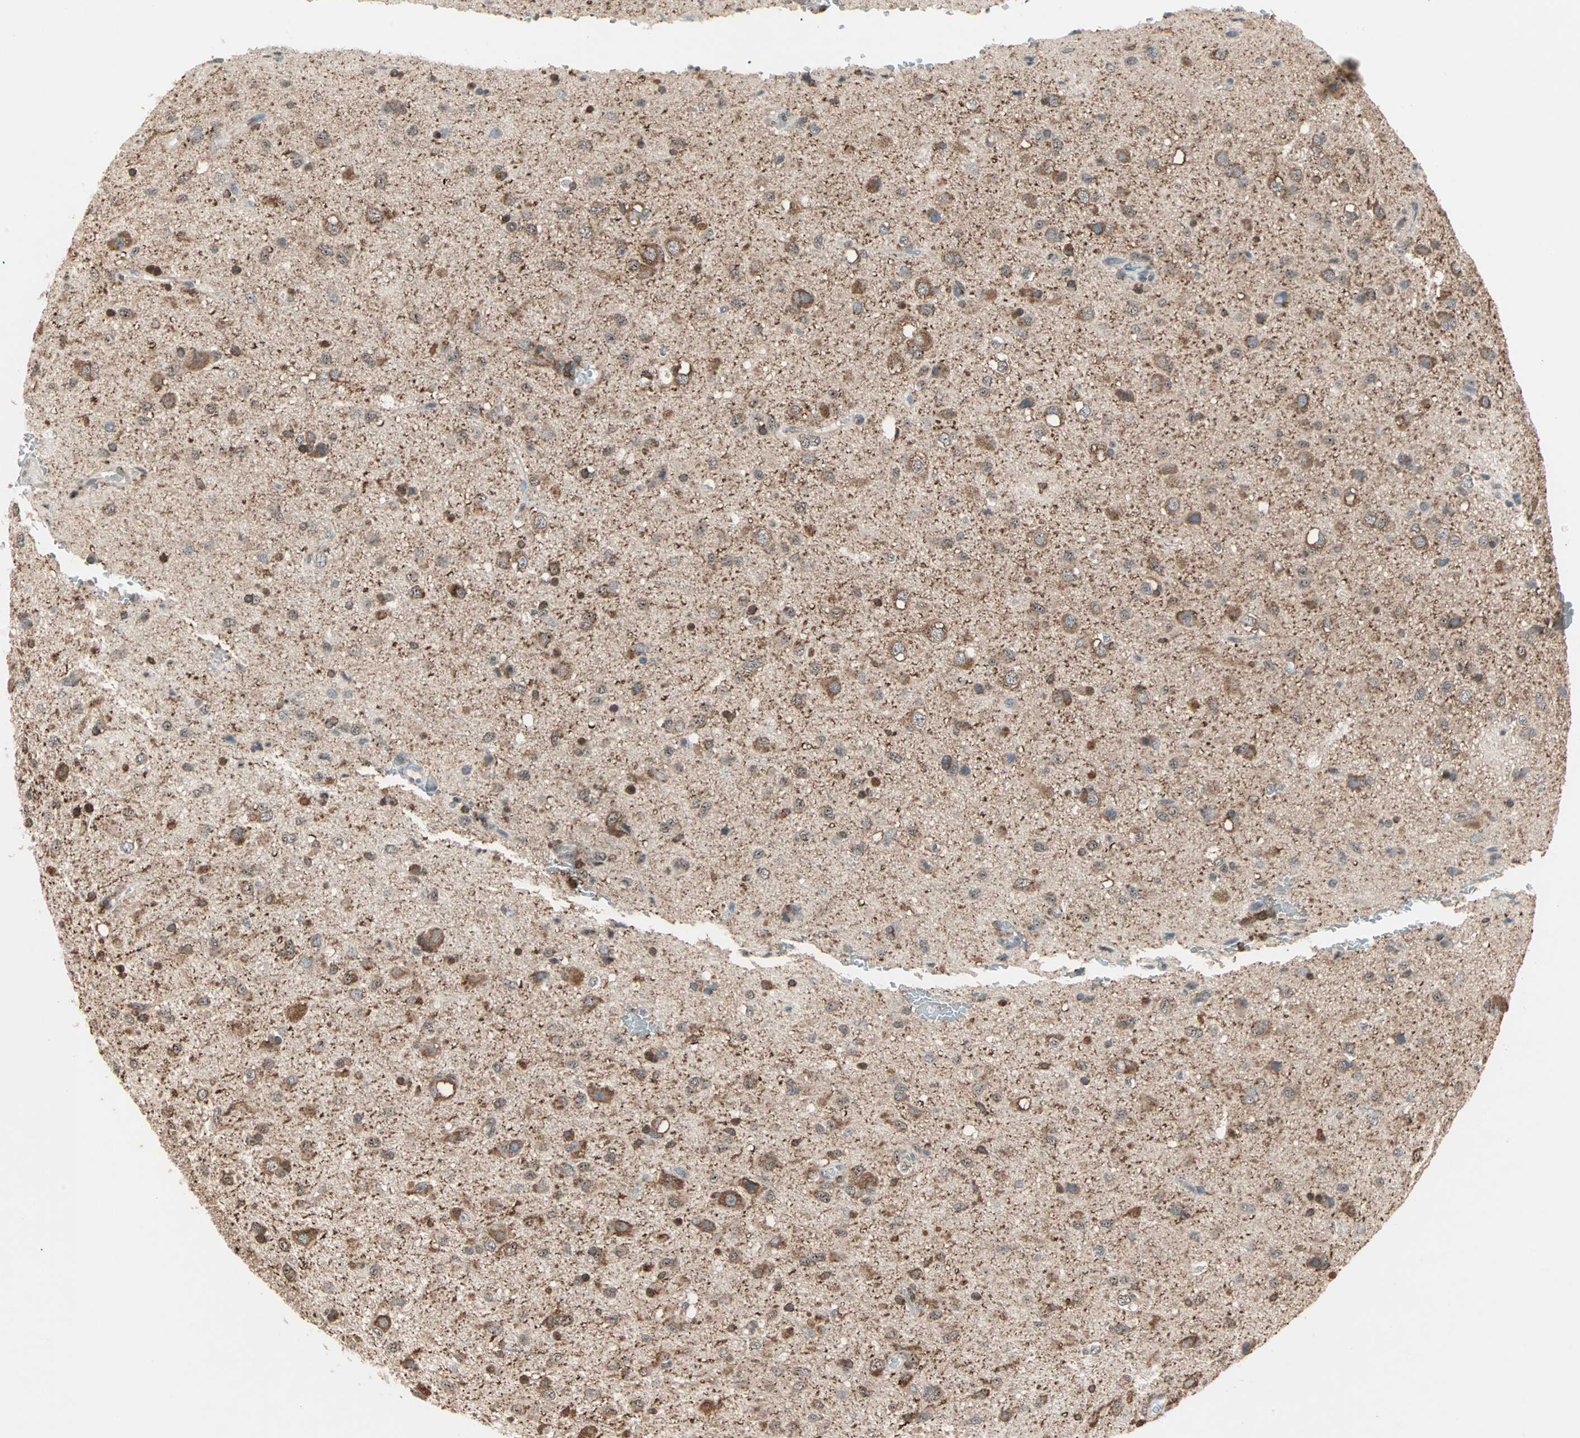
{"staining": {"intensity": "moderate", "quantity": ">75%", "location": "cytoplasmic/membranous"}, "tissue": "glioma", "cell_type": "Tumor cells", "image_type": "cancer", "snomed": [{"axis": "morphology", "description": "Glioma, malignant, Low grade"}, {"axis": "topography", "description": "Brain"}], "caption": "DAB immunohistochemical staining of human glioma demonstrates moderate cytoplasmic/membranous protein staining in about >75% of tumor cells.", "gene": "MMP3", "patient": {"sex": "male", "age": 77}}